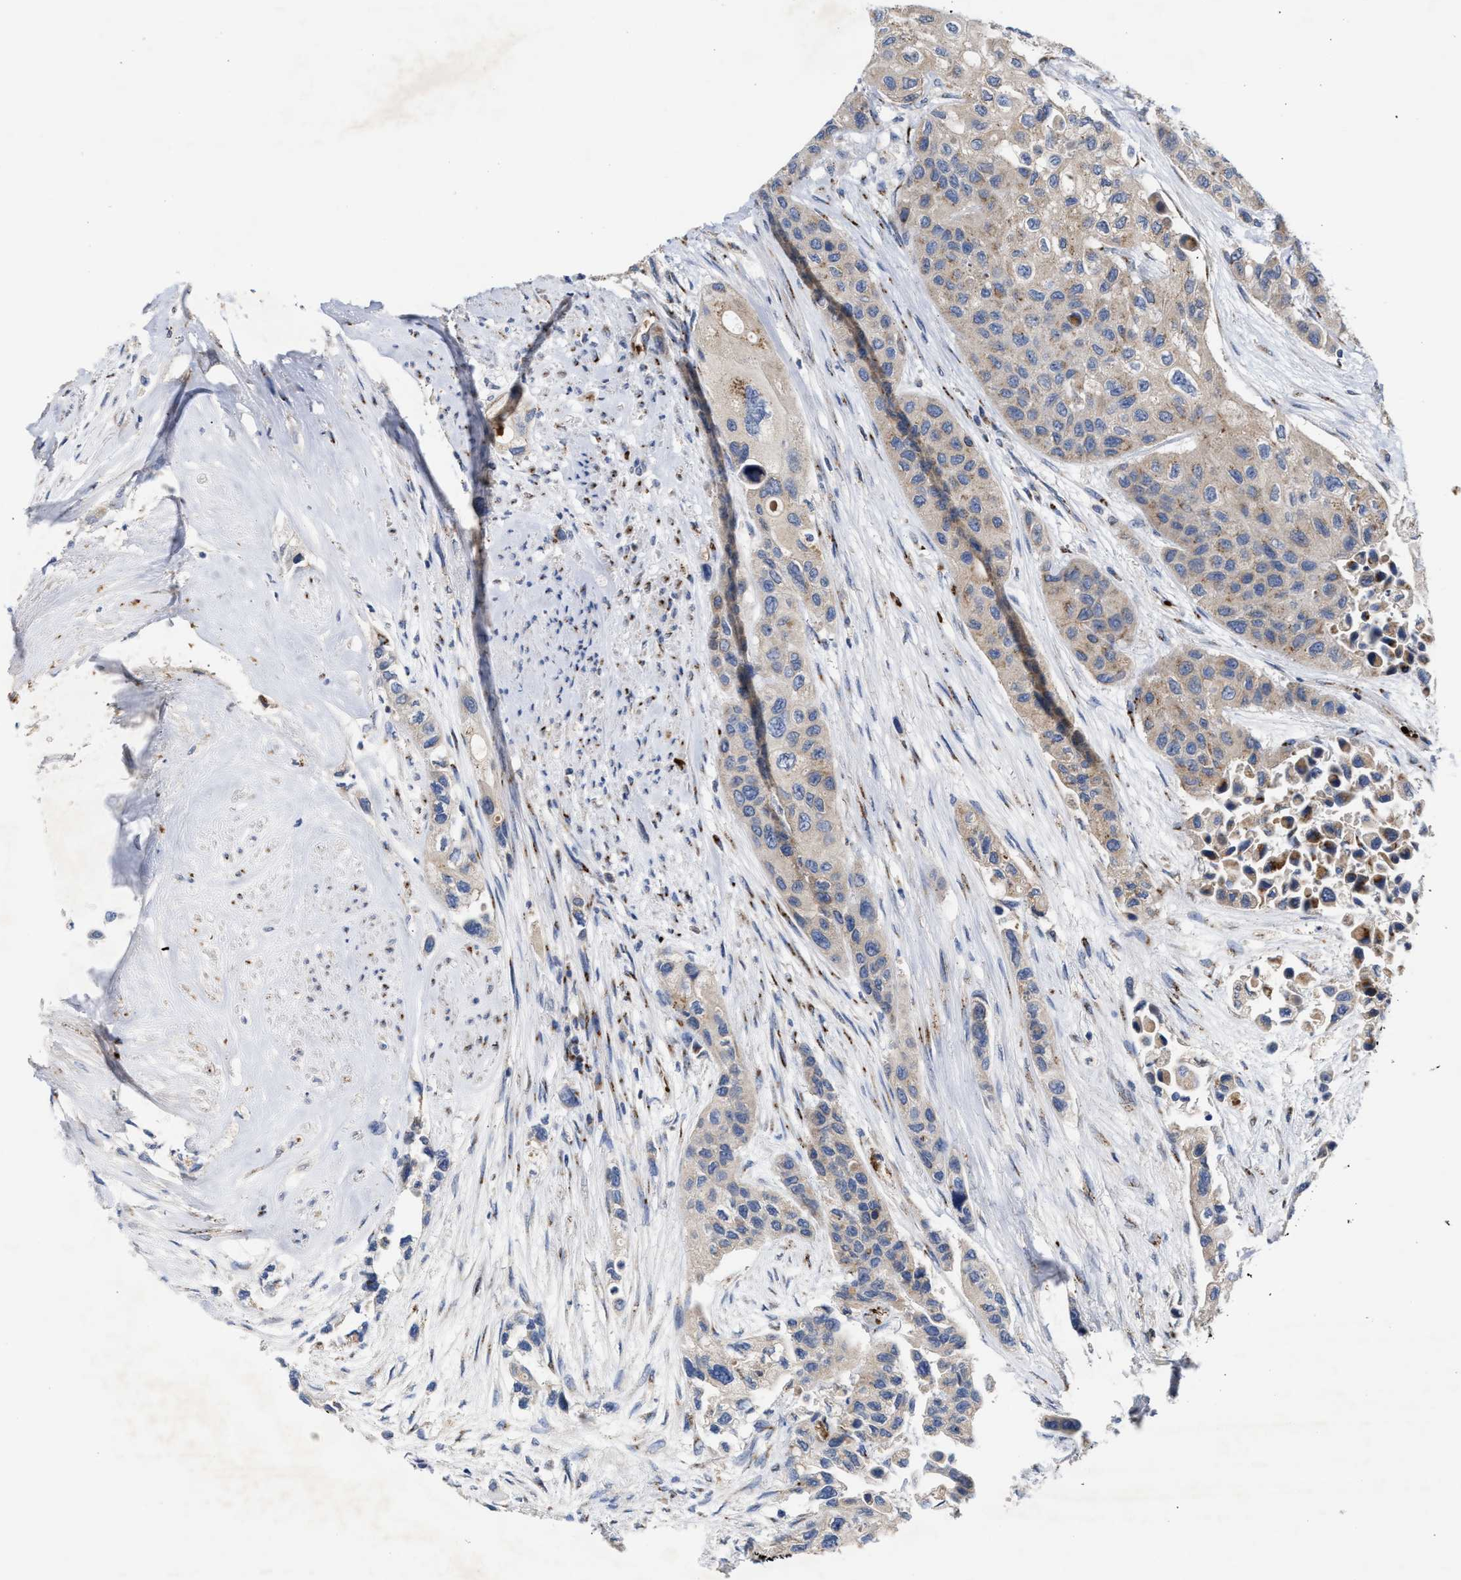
{"staining": {"intensity": "weak", "quantity": "25%-75%", "location": "cytoplasmic/membranous"}, "tissue": "urothelial cancer", "cell_type": "Tumor cells", "image_type": "cancer", "snomed": [{"axis": "morphology", "description": "Urothelial carcinoma, High grade"}, {"axis": "topography", "description": "Urinary bladder"}], "caption": "Immunohistochemical staining of high-grade urothelial carcinoma displays weak cytoplasmic/membranous protein staining in approximately 25%-75% of tumor cells.", "gene": "CCL2", "patient": {"sex": "female", "age": 56}}